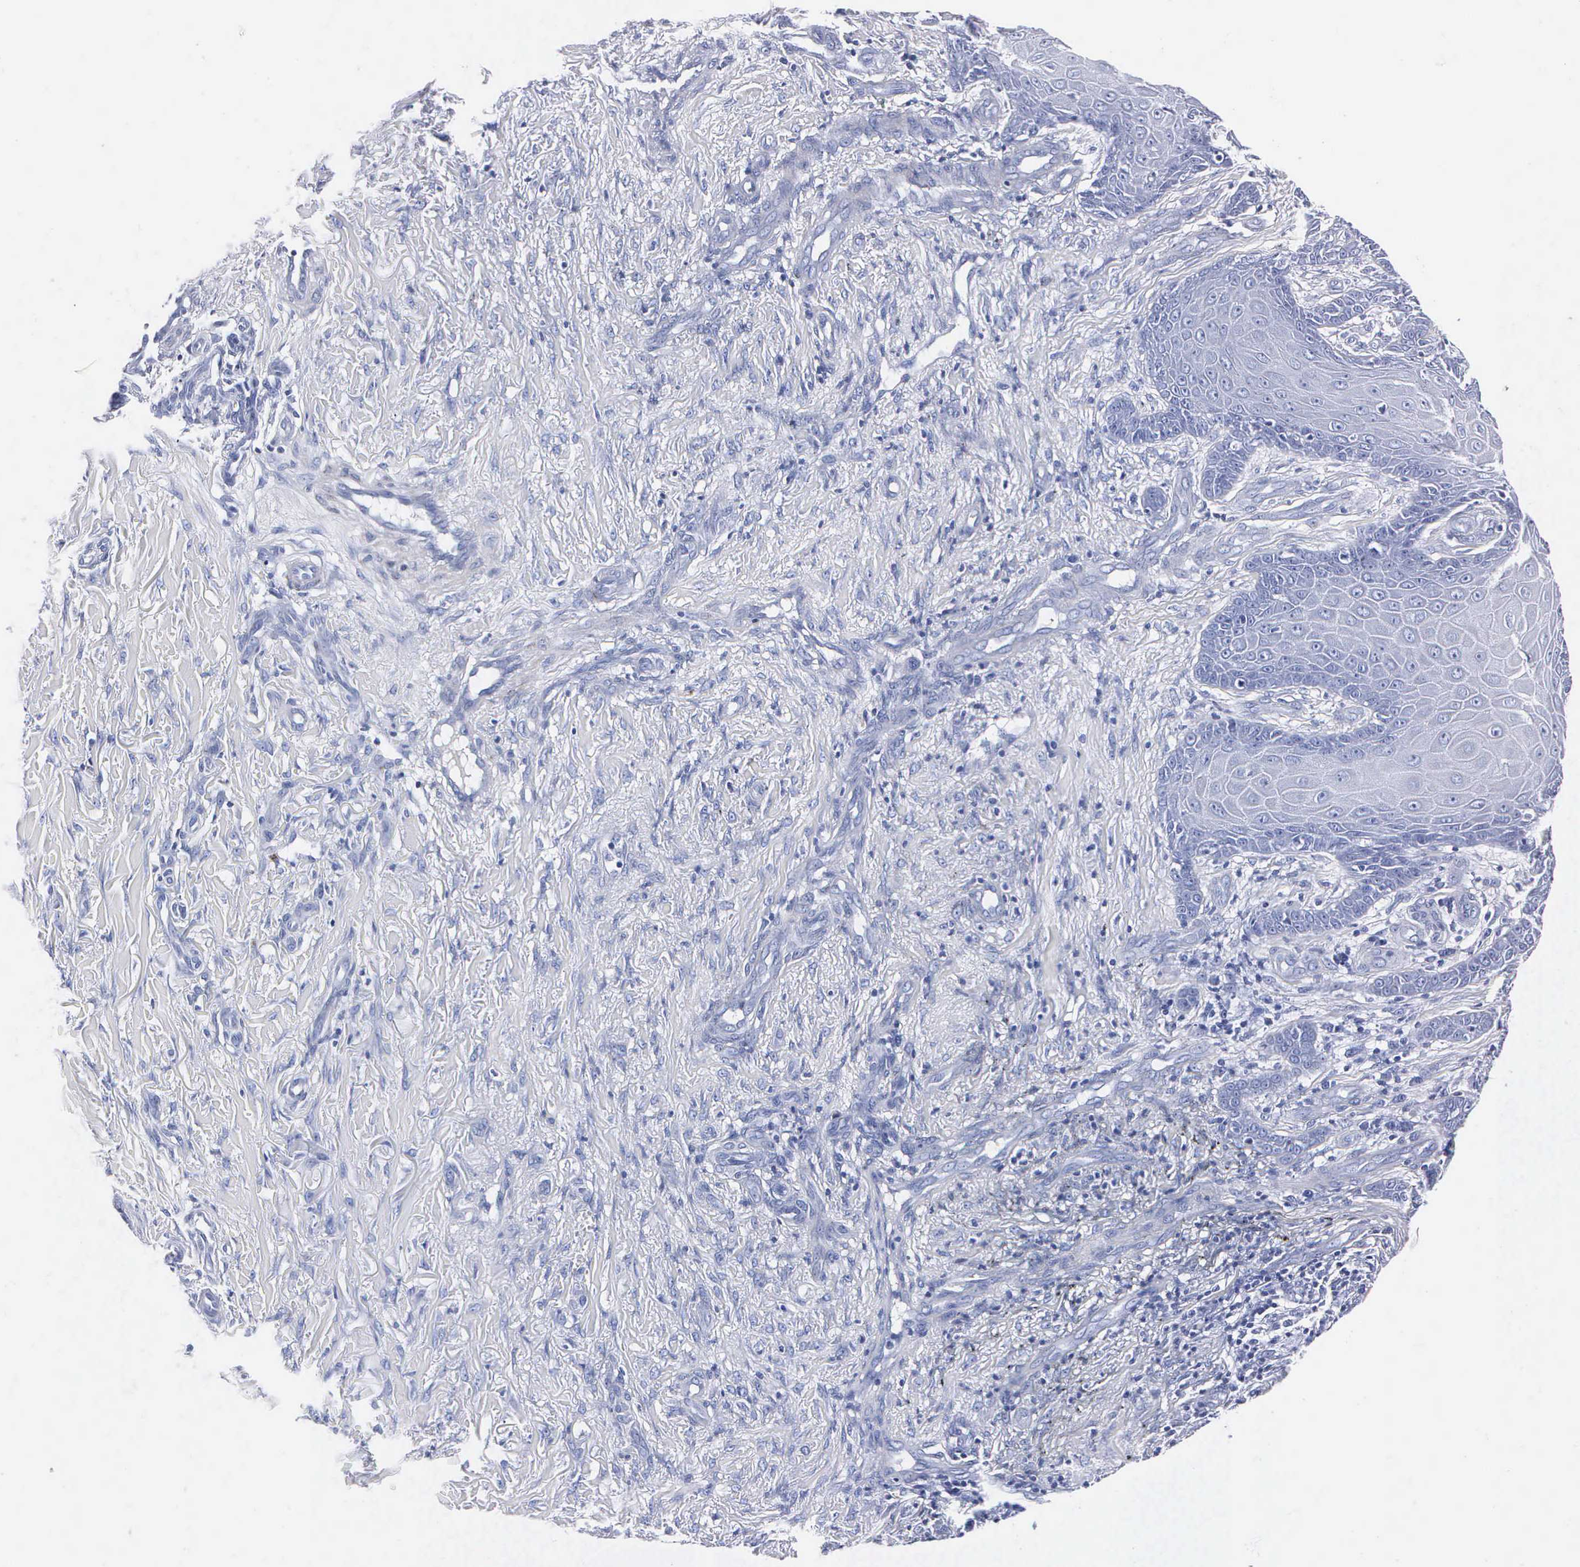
{"staining": {"intensity": "negative", "quantity": "none", "location": "none"}, "tissue": "skin cancer", "cell_type": "Tumor cells", "image_type": "cancer", "snomed": [{"axis": "morphology", "description": "Normal tissue, NOS"}, {"axis": "morphology", "description": "Basal cell carcinoma"}, {"axis": "topography", "description": "Skin"}], "caption": "DAB immunohistochemical staining of skin cancer shows no significant staining in tumor cells.", "gene": "ENO2", "patient": {"sex": "male", "age": 81}}